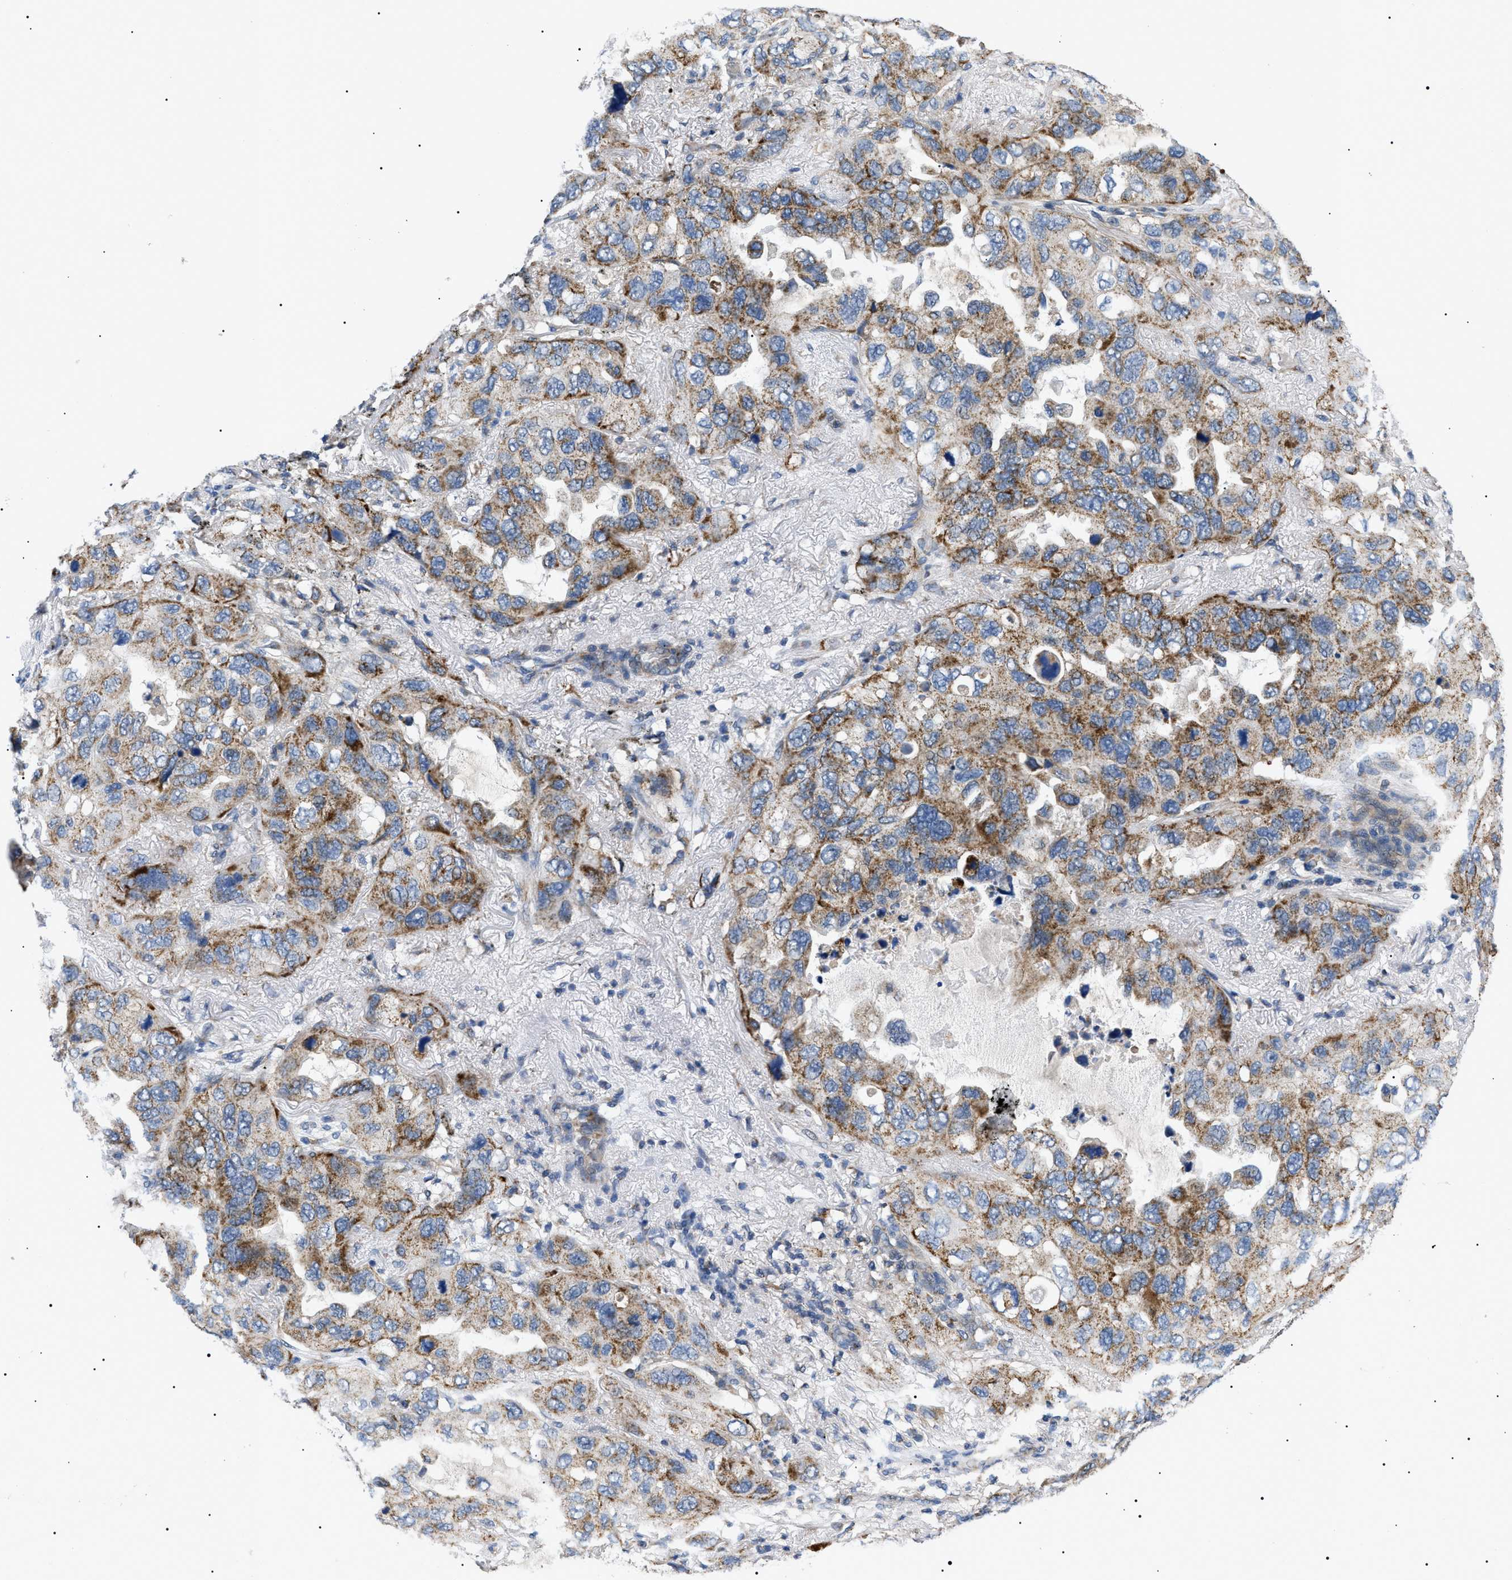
{"staining": {"intensity": "moderate", "quantity": "25%-75%", "location": "cytoplasmic/membranous"}, "tissue": "lung cancer", "cell_type": "Tumor cells", "image_type": "cancer", "snomed": [{"axis": "morphology", "description": "Squamous cell carcinoma, NOS"}, {"axis": "topography", "description": "Lung"}], "caption": "Lung cancer stained with IHC demonstrates moderate cytoplasmic/membranous expression in about 25%-75% of tumor cells.", "gene": "TOMM6", "patient": {"sex": "female", "age": 73}}